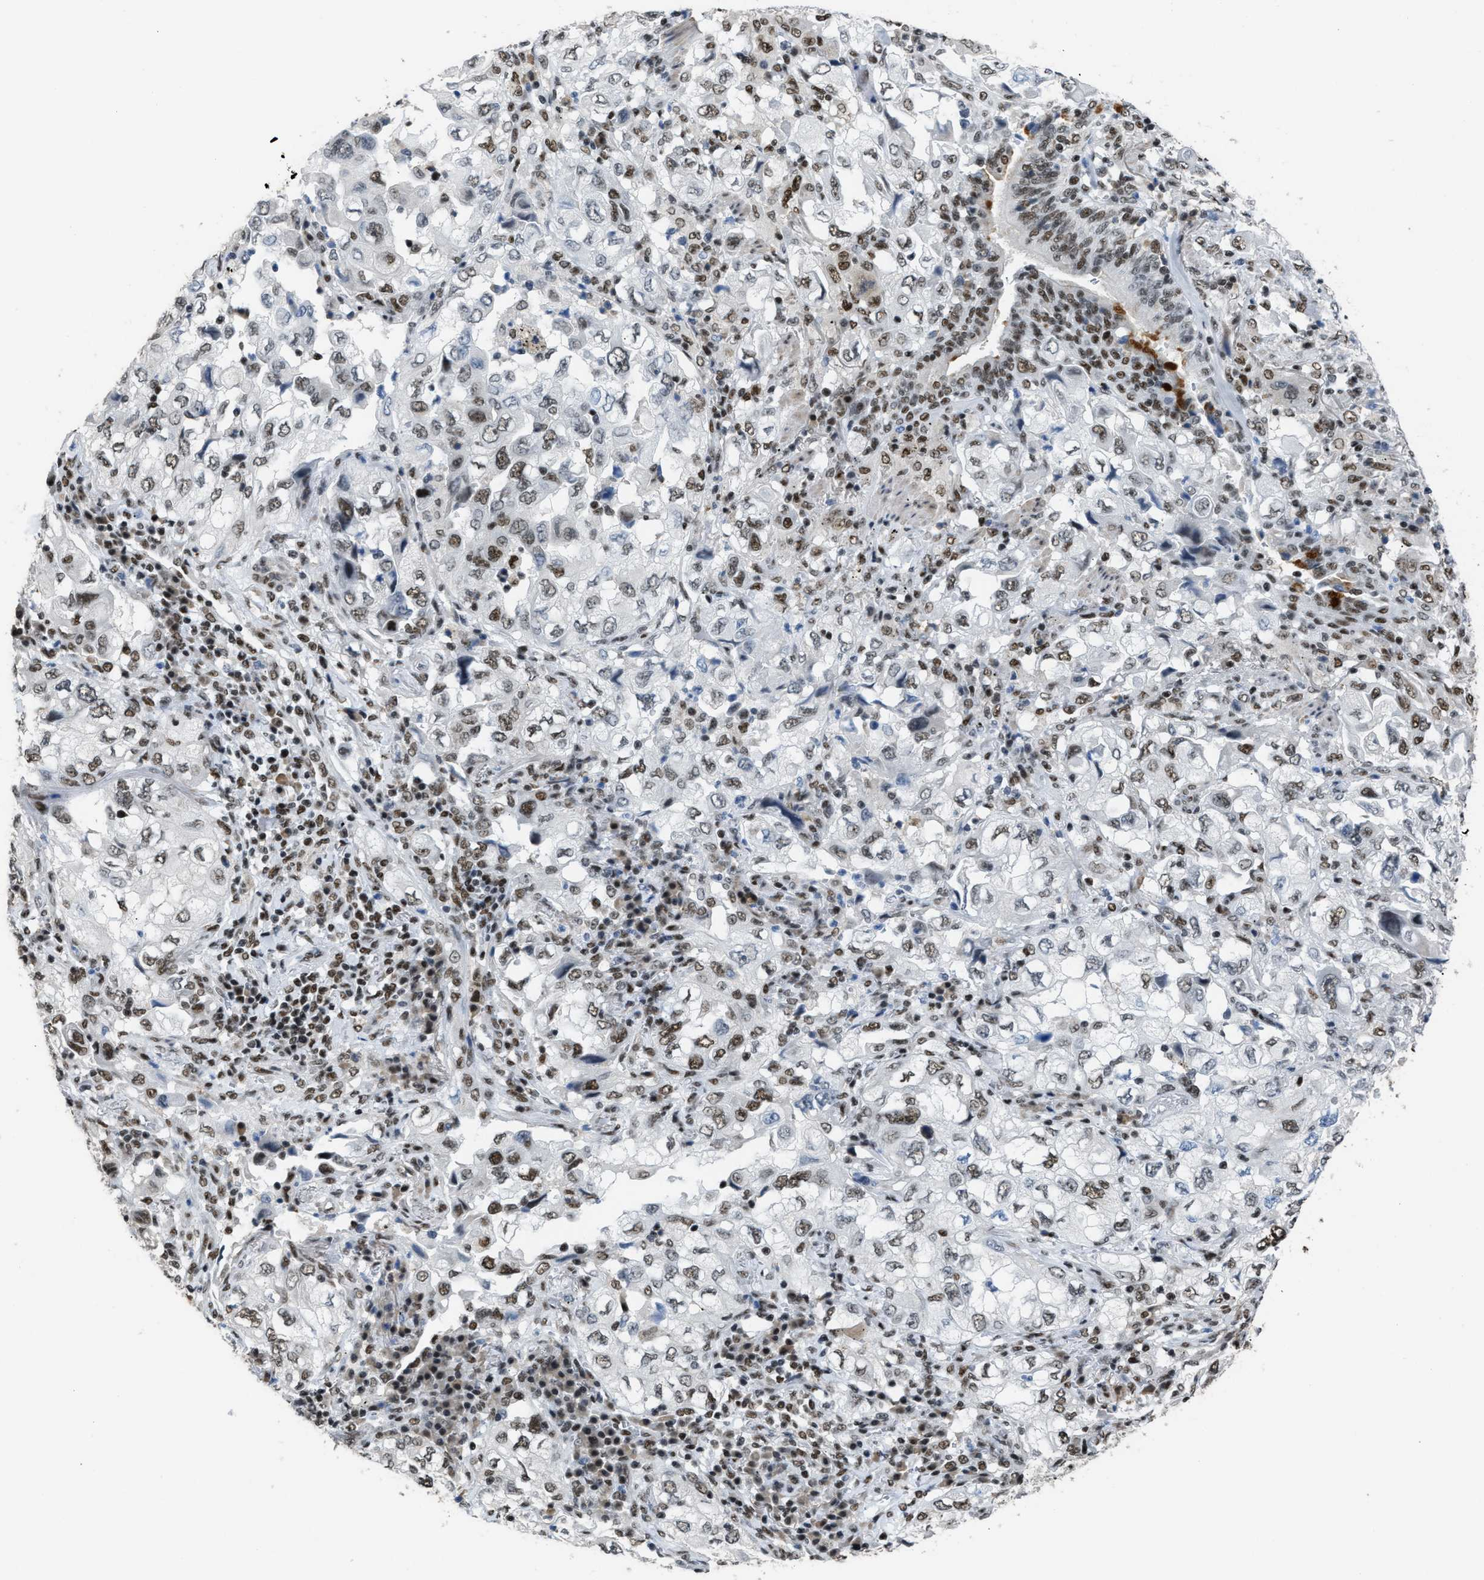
{"staining": {"intensity": "moderate", "quantity": ">75%", "location": "nuclear"}, "tissue": "lung cancer", "cell_type": "Tumor cells", "image_type": "cancer", "snomed": [{"axis": "morphology", "description": "Adenocarcinoma, NOS"}, {"axis": "topography", "description": "Lung"}], "caption": "Moderate nuclear expression for a protein is seen in about >75% of tumor cells of lung cancer using IHC.", "gene": "SCAF4", "patient": {"sex": "male", "age": 64}}